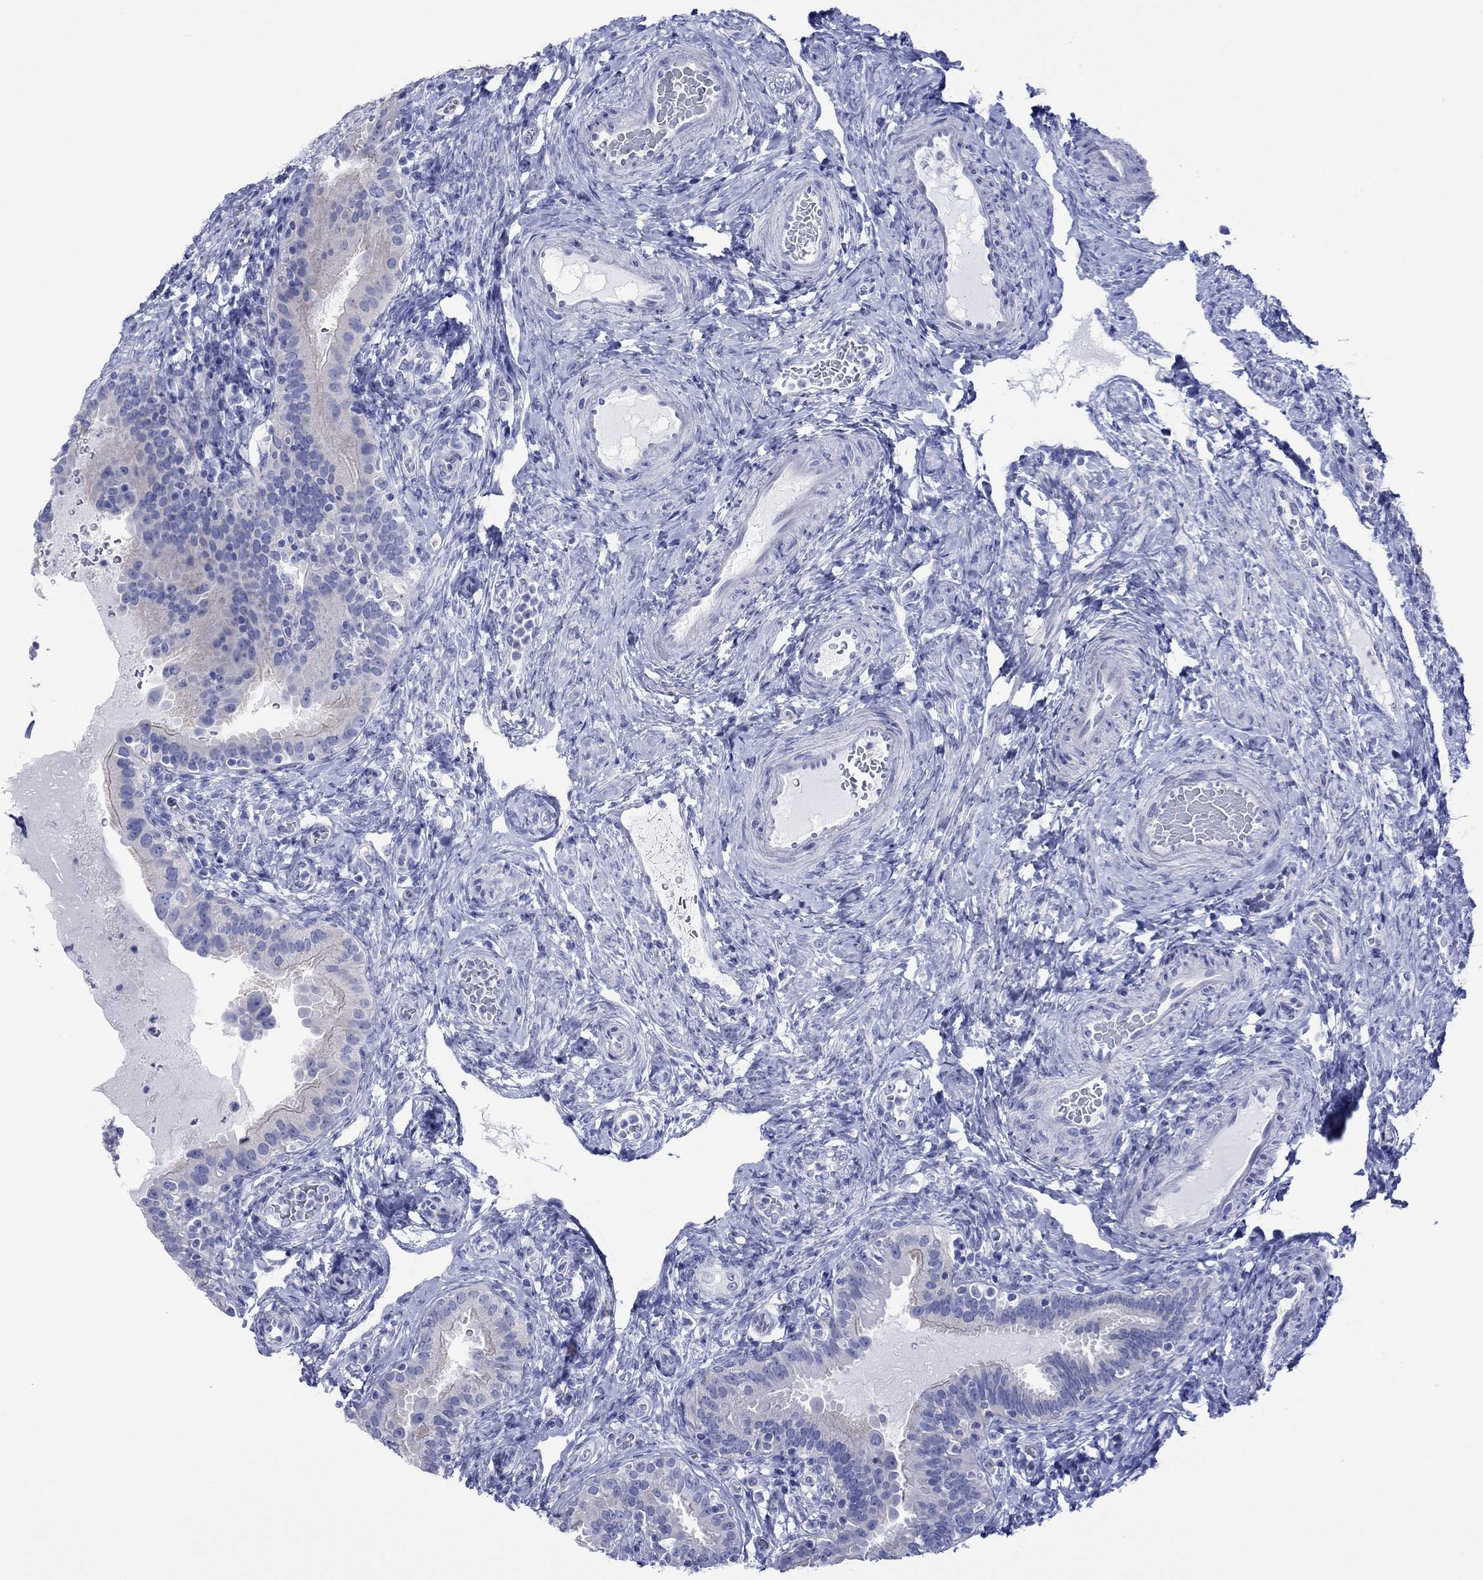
{"staining": {"intensity": "negative", "quantity": "none", "location": "none"}, "tissue": "fallopian tube", "cell_type": "Glandular cells", "image_type": "normal", "snomed": [{"axis": "morphology", "description": "Normal tissue, NOS"}, {"axis": "topography", "description": "Fallopian tube"}, {"axis": "topography", "description": "Ovary"}], "caption": "The histopathology image shows no staining of glandular cells in benign fallopian tube.", "gene": "MLANA", "patient": {"sex": "female", "age": 41}}